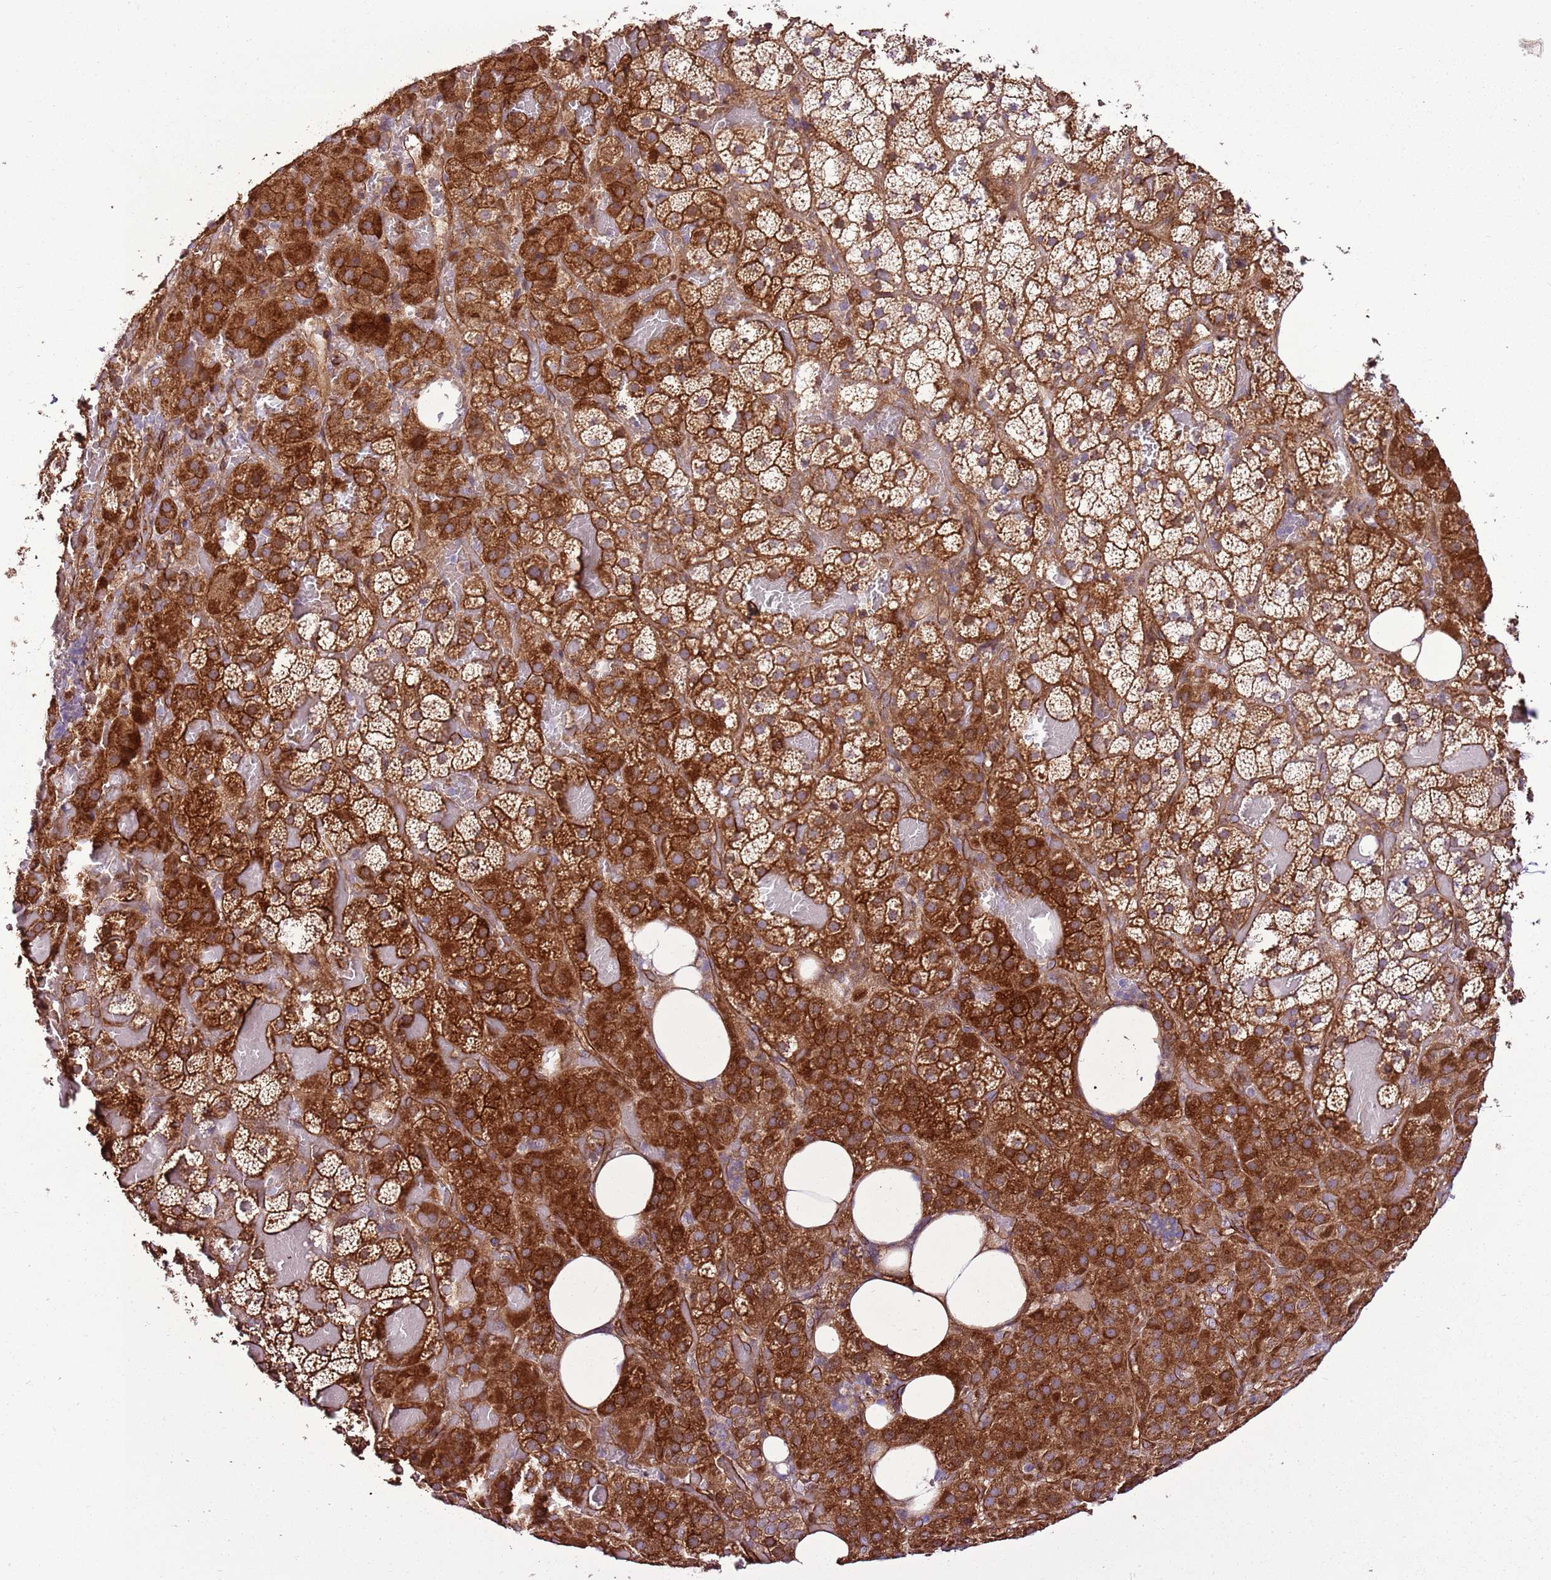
{"staining": {"intensity": "strong", "quantity": ">75%", "location": "cytoplasmic/membranous"}, "tissue": "adrenal gland", "cell_type": "Glandular cells", "image_type": "normal", "snomed": [{"axis": "morphology", "description": "Normal tissue, NOS"}, {"axis": "topography", "description": "Adrenal gland"}], "caption": "Immunohistochemical staining of benign adrenal gland demonstrates >75% levels of strong cytoplasmic/membranous protein expression in about >75% of glandular cells.", "gene": "ZNF827", "patient": {"sex": "female", "age": 59}}